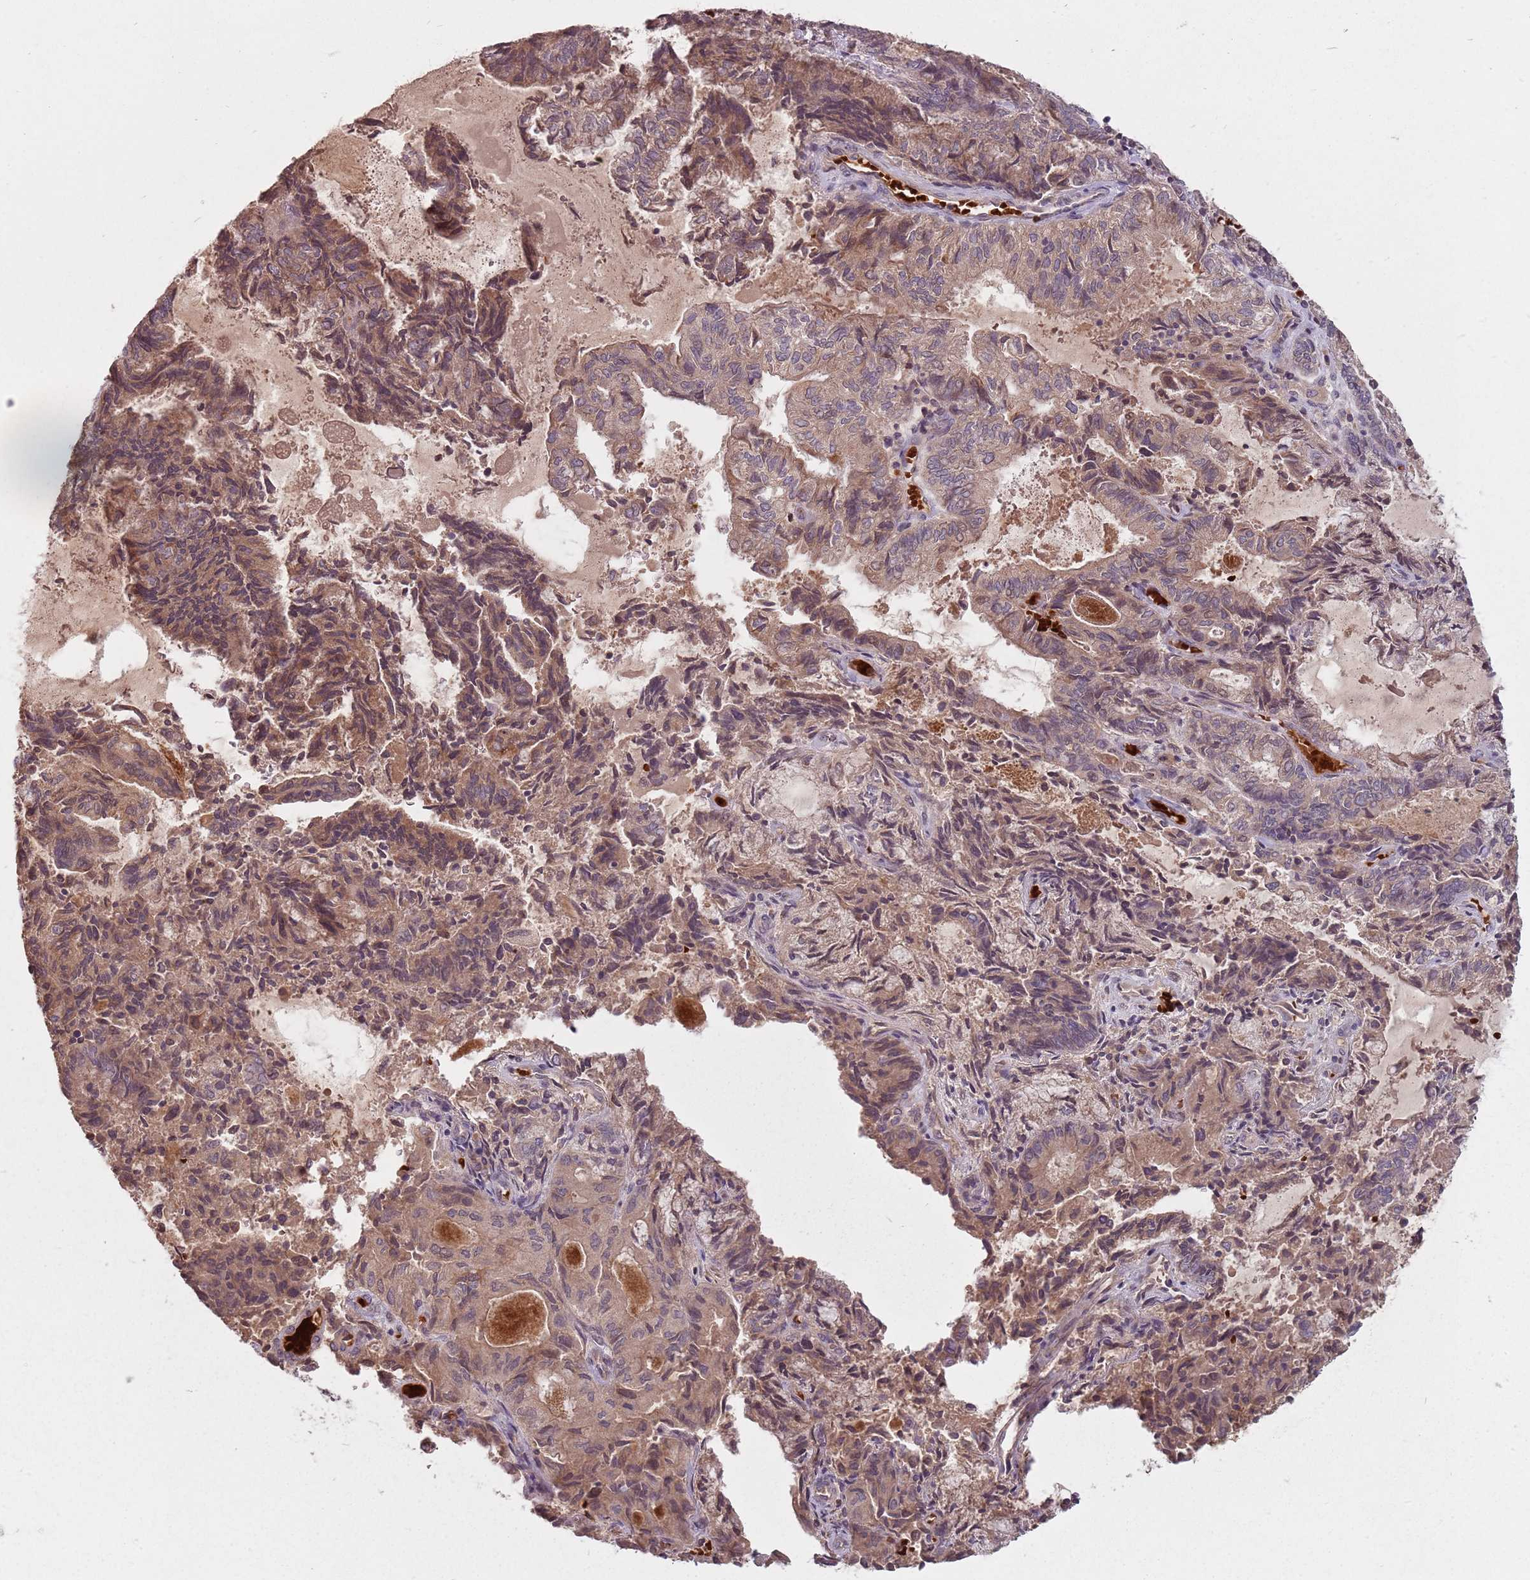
{"staining": {"intensity": "moderate", "quantity": "25%-75%", "location": "cytoplasmic/membranous"}, "tissue": "endometrial cancer", "cell_type": "Tumor cells", "image_type": "cancer", "snomed": [{"axis": "morphology", "description": "Adenocarcinoma, NOS"}, {"axis": "topography", "description": "Endometrium"}], "caption": "Immunohistochemical staining of human endometrial adenocarcinoma reveals medium levels of moderate cytoplasmic/membranous positivity in approximately 25%-75% of tumor cells.", "gene": "GPR180", "patient": {"sex": "female", "age": 80}}